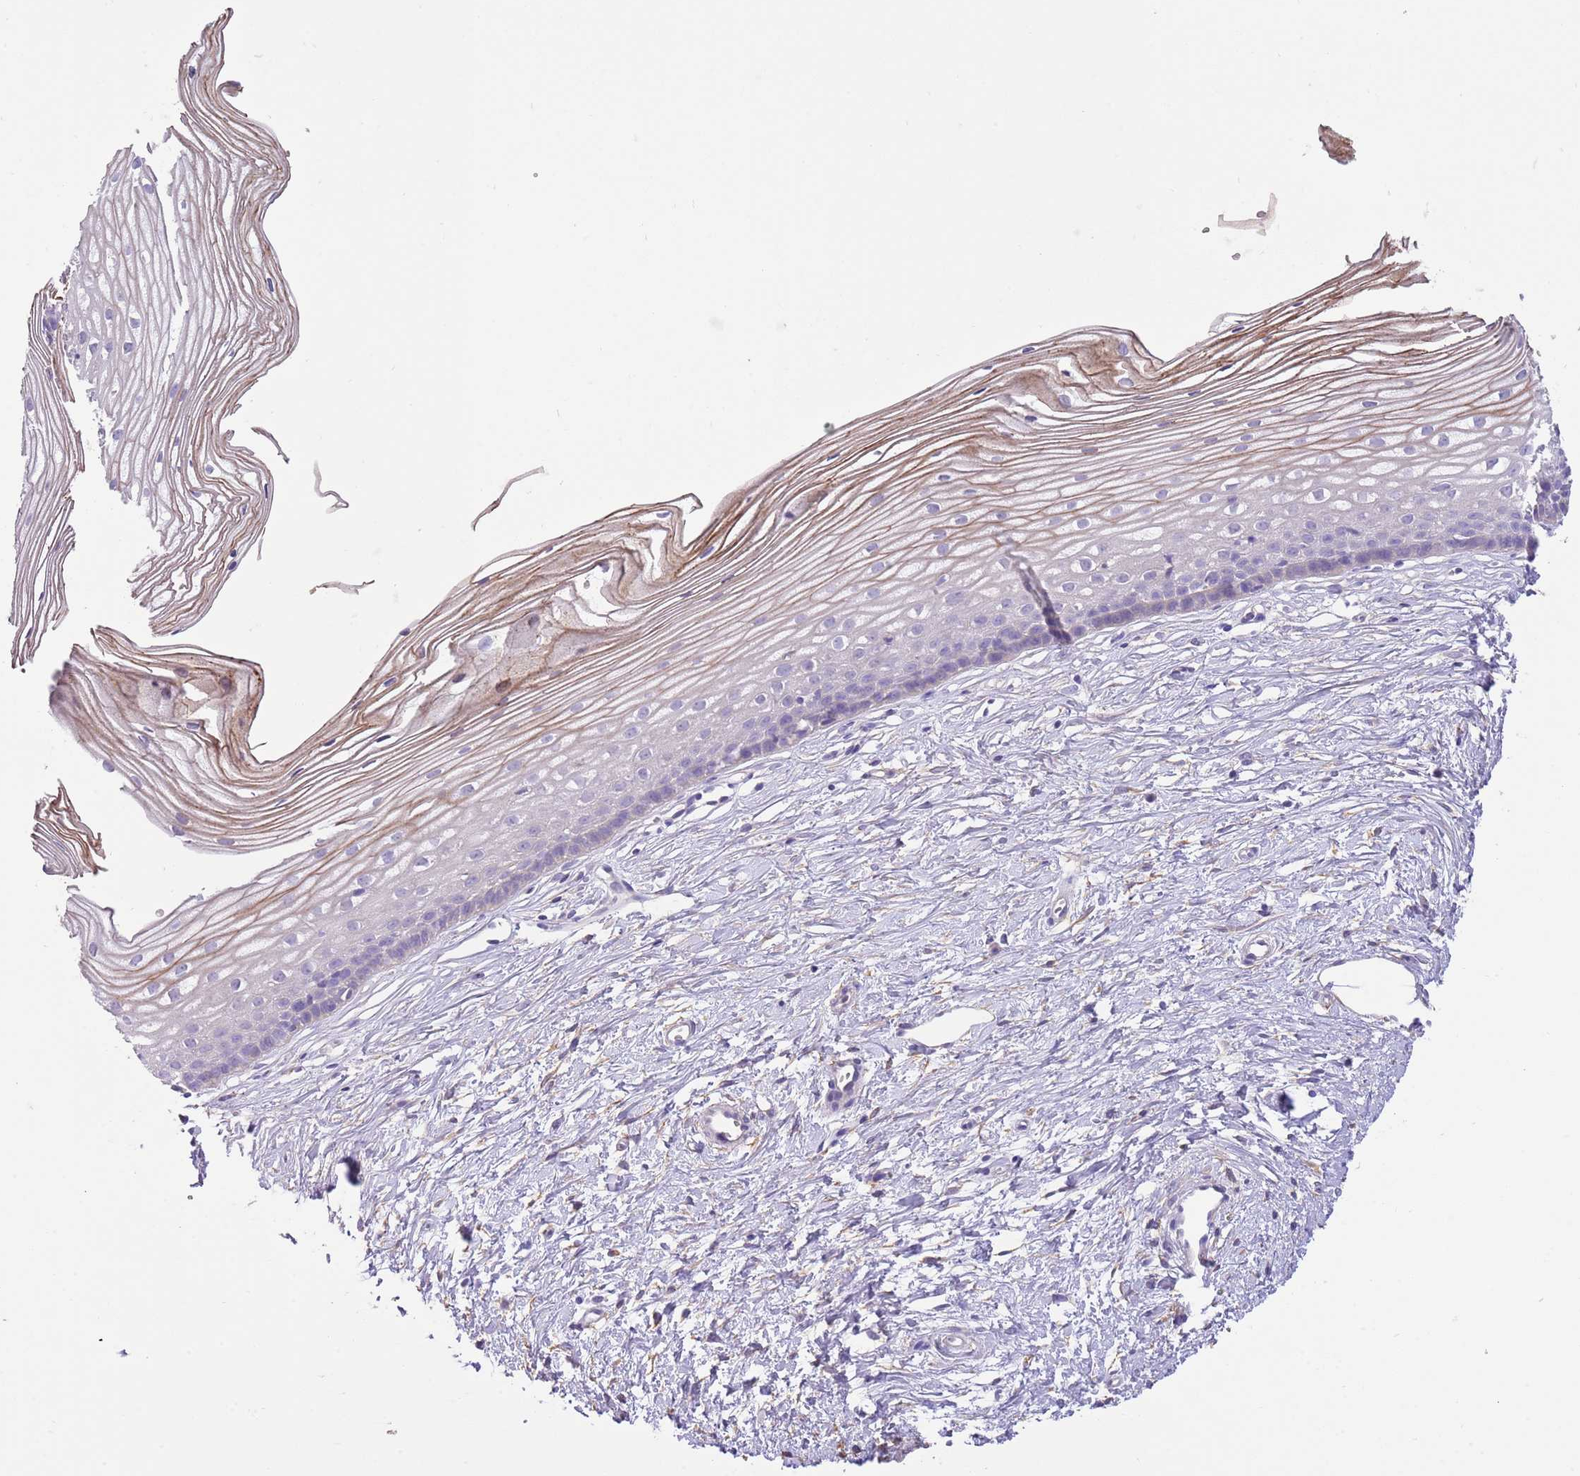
{"staining": {"intensity": "weak", "quantity": "25%-75%", "location": "cytoplasmic/membranous"}, "tissue": "cervix", "cell_type": "Glandular cells", "image_type": "normal", "snomed": [{"axis": "morphology", "description": "Normal tissue, NOS"}, {"axis": "topography", "description": "Cervix"}], "caption": "Human cervix stained for a protein (brown) exhibits weak cytoplasmic/membranous positive expression in approximately 25%-75% of glandular cells.", "gene": "SFTPA1", "patient": {"sex": "female", "age": 40}}